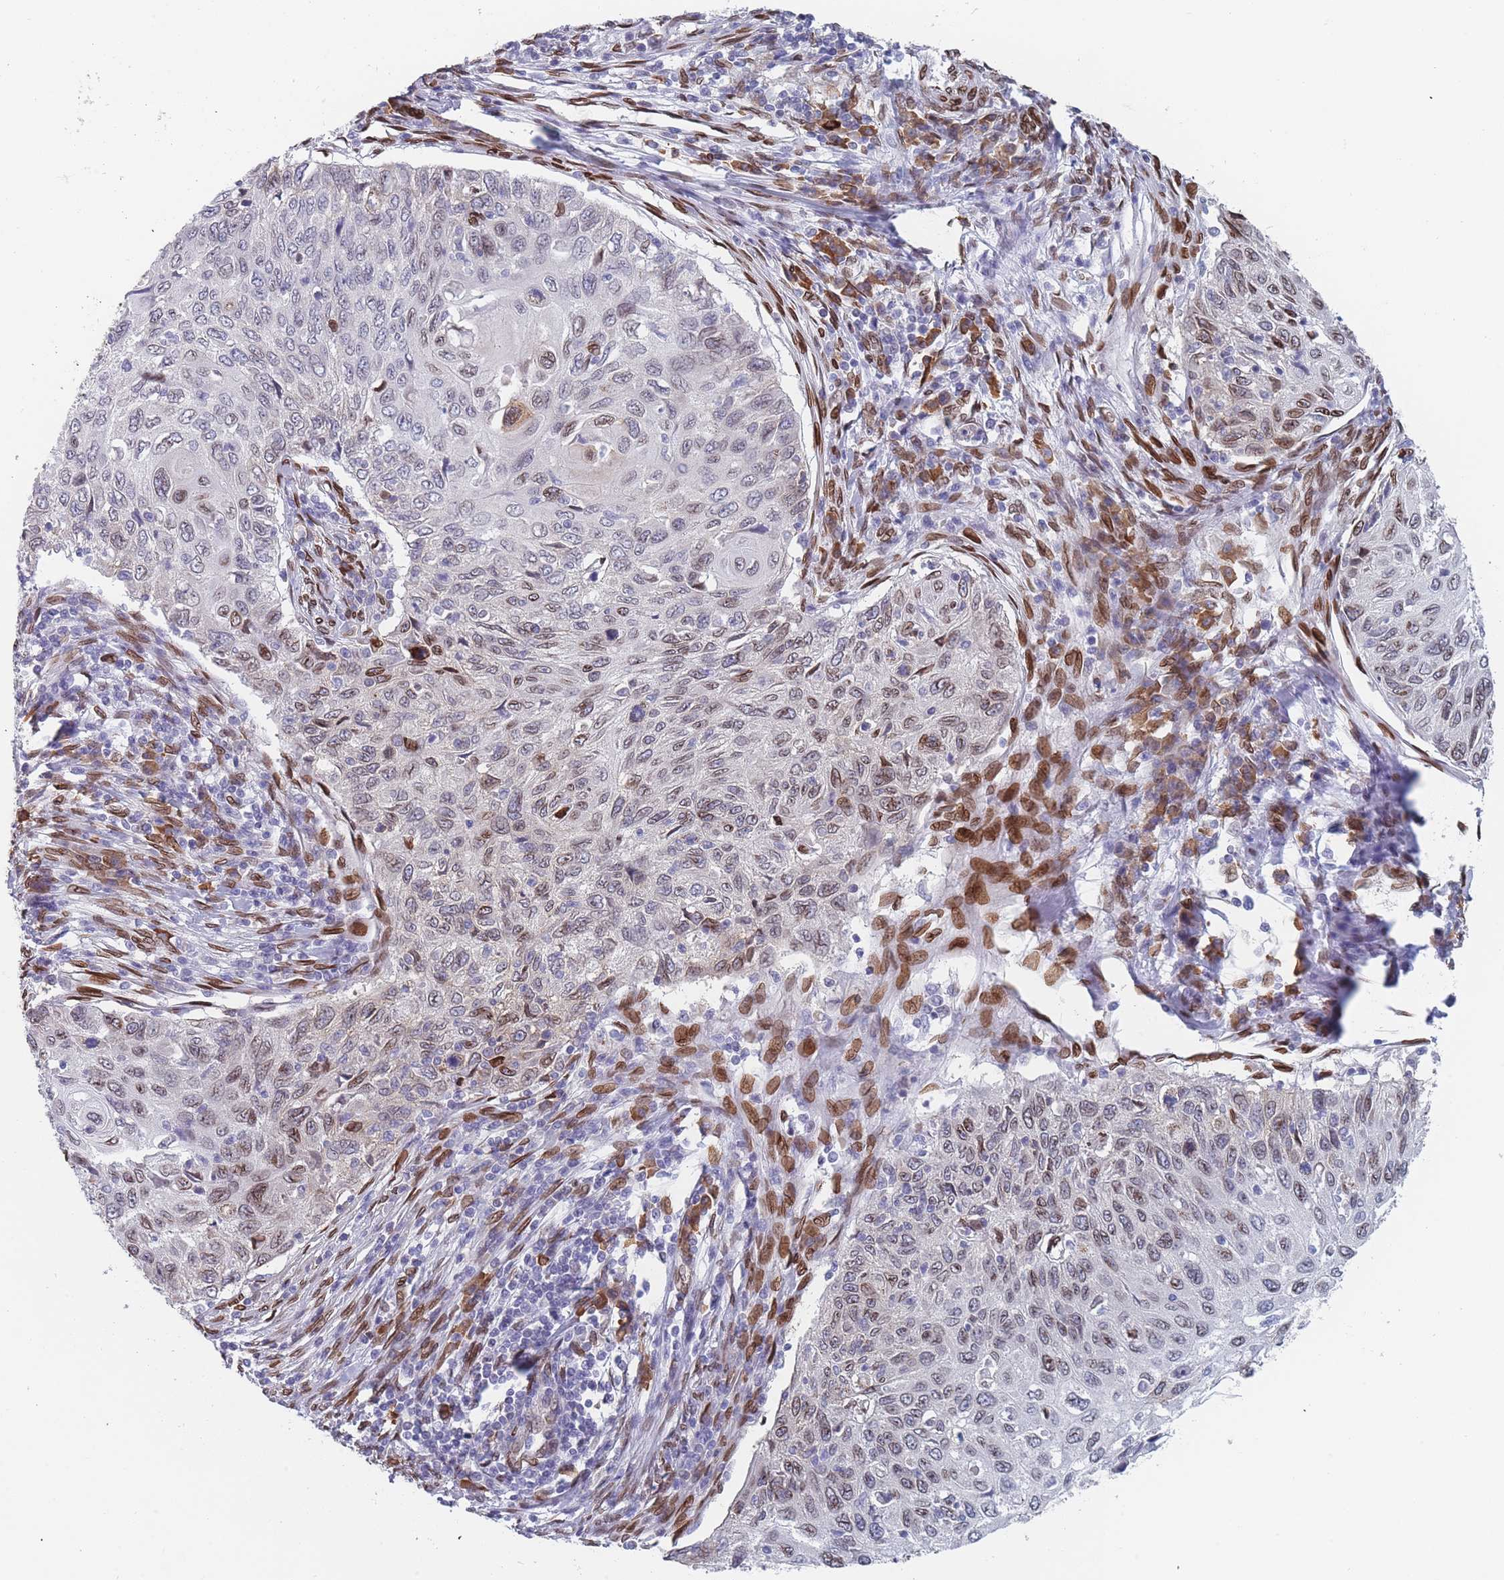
{"staining": {"intensity": "moderate", "quantity": "25%-75%", "location": "cytoplasmic/membranous,nuclear"}, "tissue": "cervical cancer", "cell_type": "Tumor cells", "image_type": "cancer", "snomed": [{"axis": "morphology", "description": "Squamous cell carcinoma, NOS"}, {"axis": "topography", "description": "Cervix"}], "caption": "Protein expression analysis of squamous cell carcinoma (cervical) exhibits moderate cytoplasmic/membranous and nuclear staining in approximately 25%-75% of tumor cells.", "gene": "ZBTB1", "patient": {"sex": "female", "age": 70}}